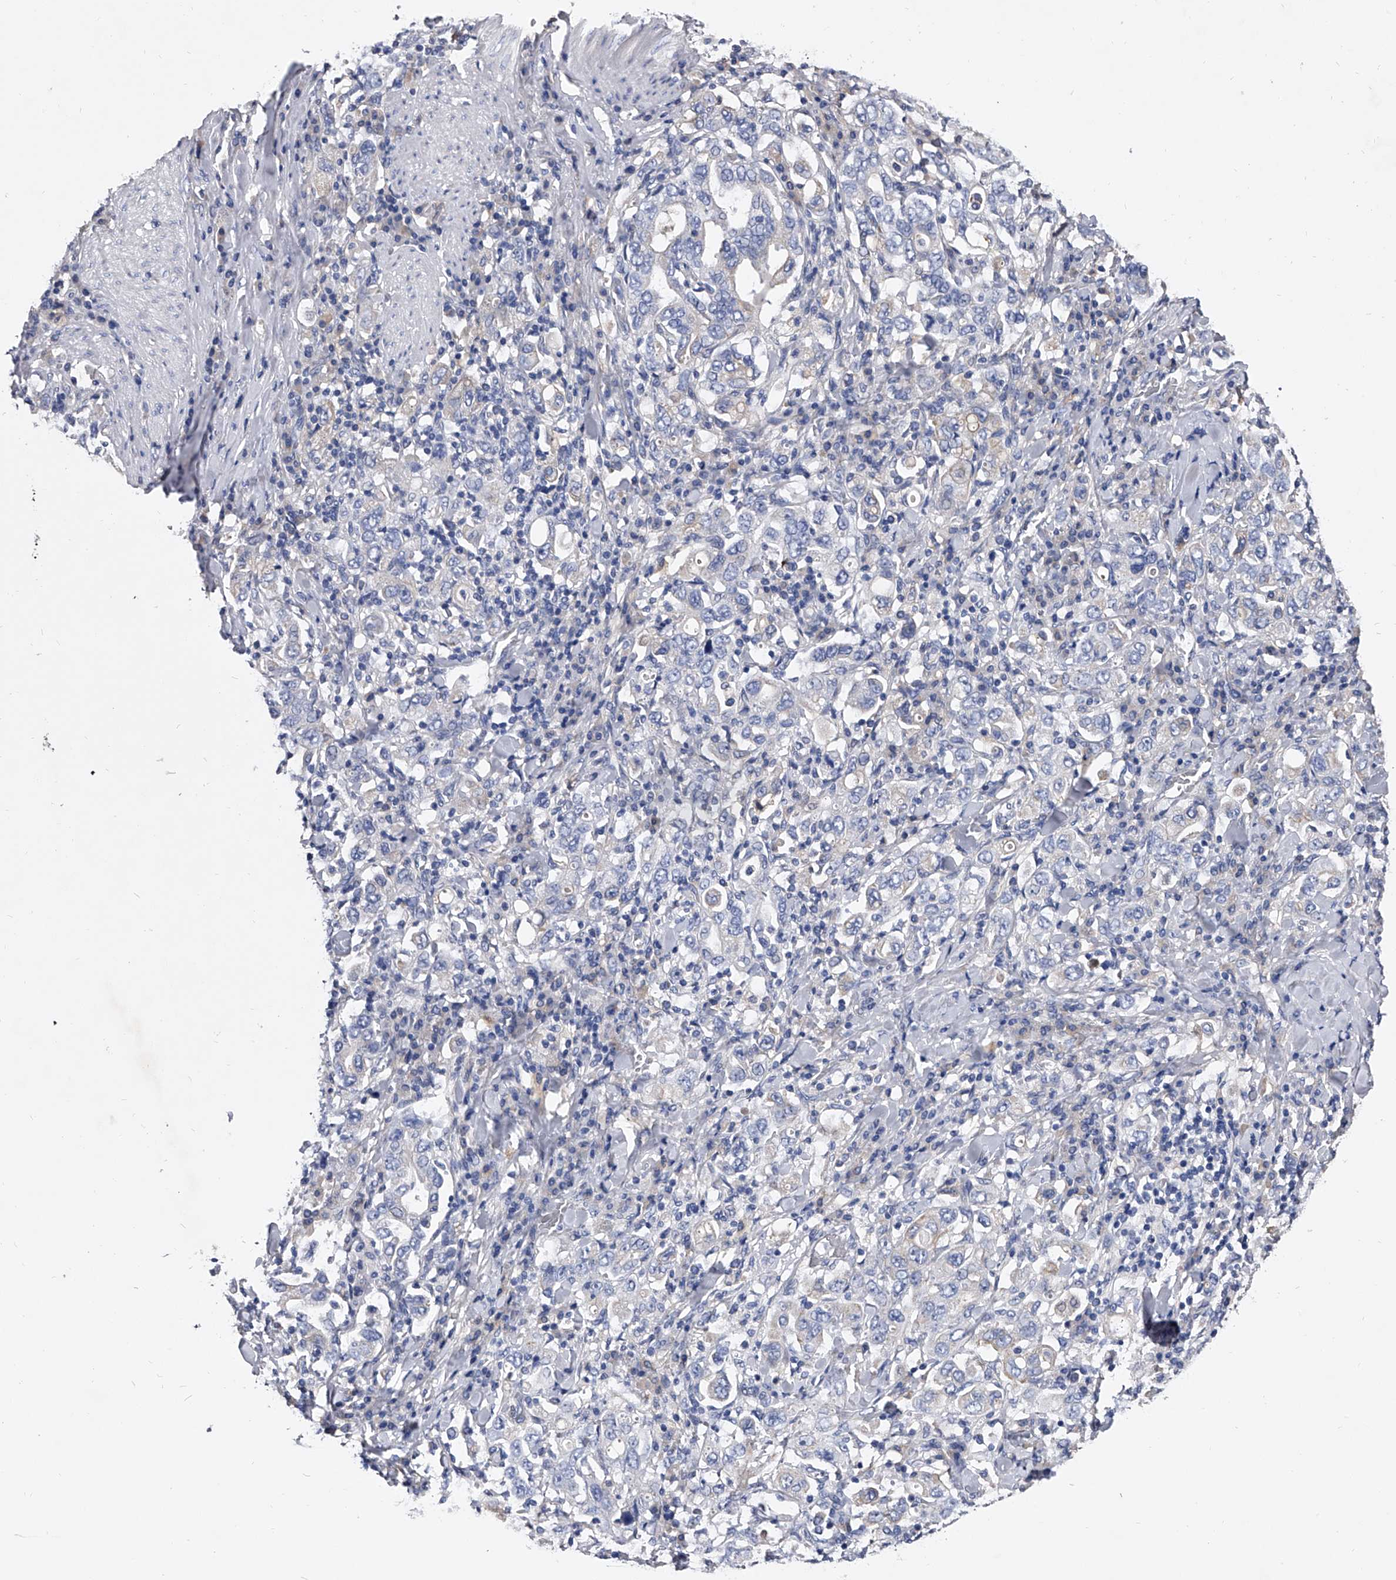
{"staining": {"intensity": "negative", "quantity": "none", "location": "none"}, "tissue": "stomach cancer", "cell_type": "Tumor cells", "image_type": "cancer", "snomed": [{"axis": "morphology", "description": "Adenocarcinoma, NOS"}, {"axis": "topography", "description": "Stomach, upper"}], "caption": "Human stomach cancer stained for a protein using immunohistochemistry exhibits no positivity in tumor cells.", "gene": "EFCAB7", "patient": {"sex": "male", "age": 62}}